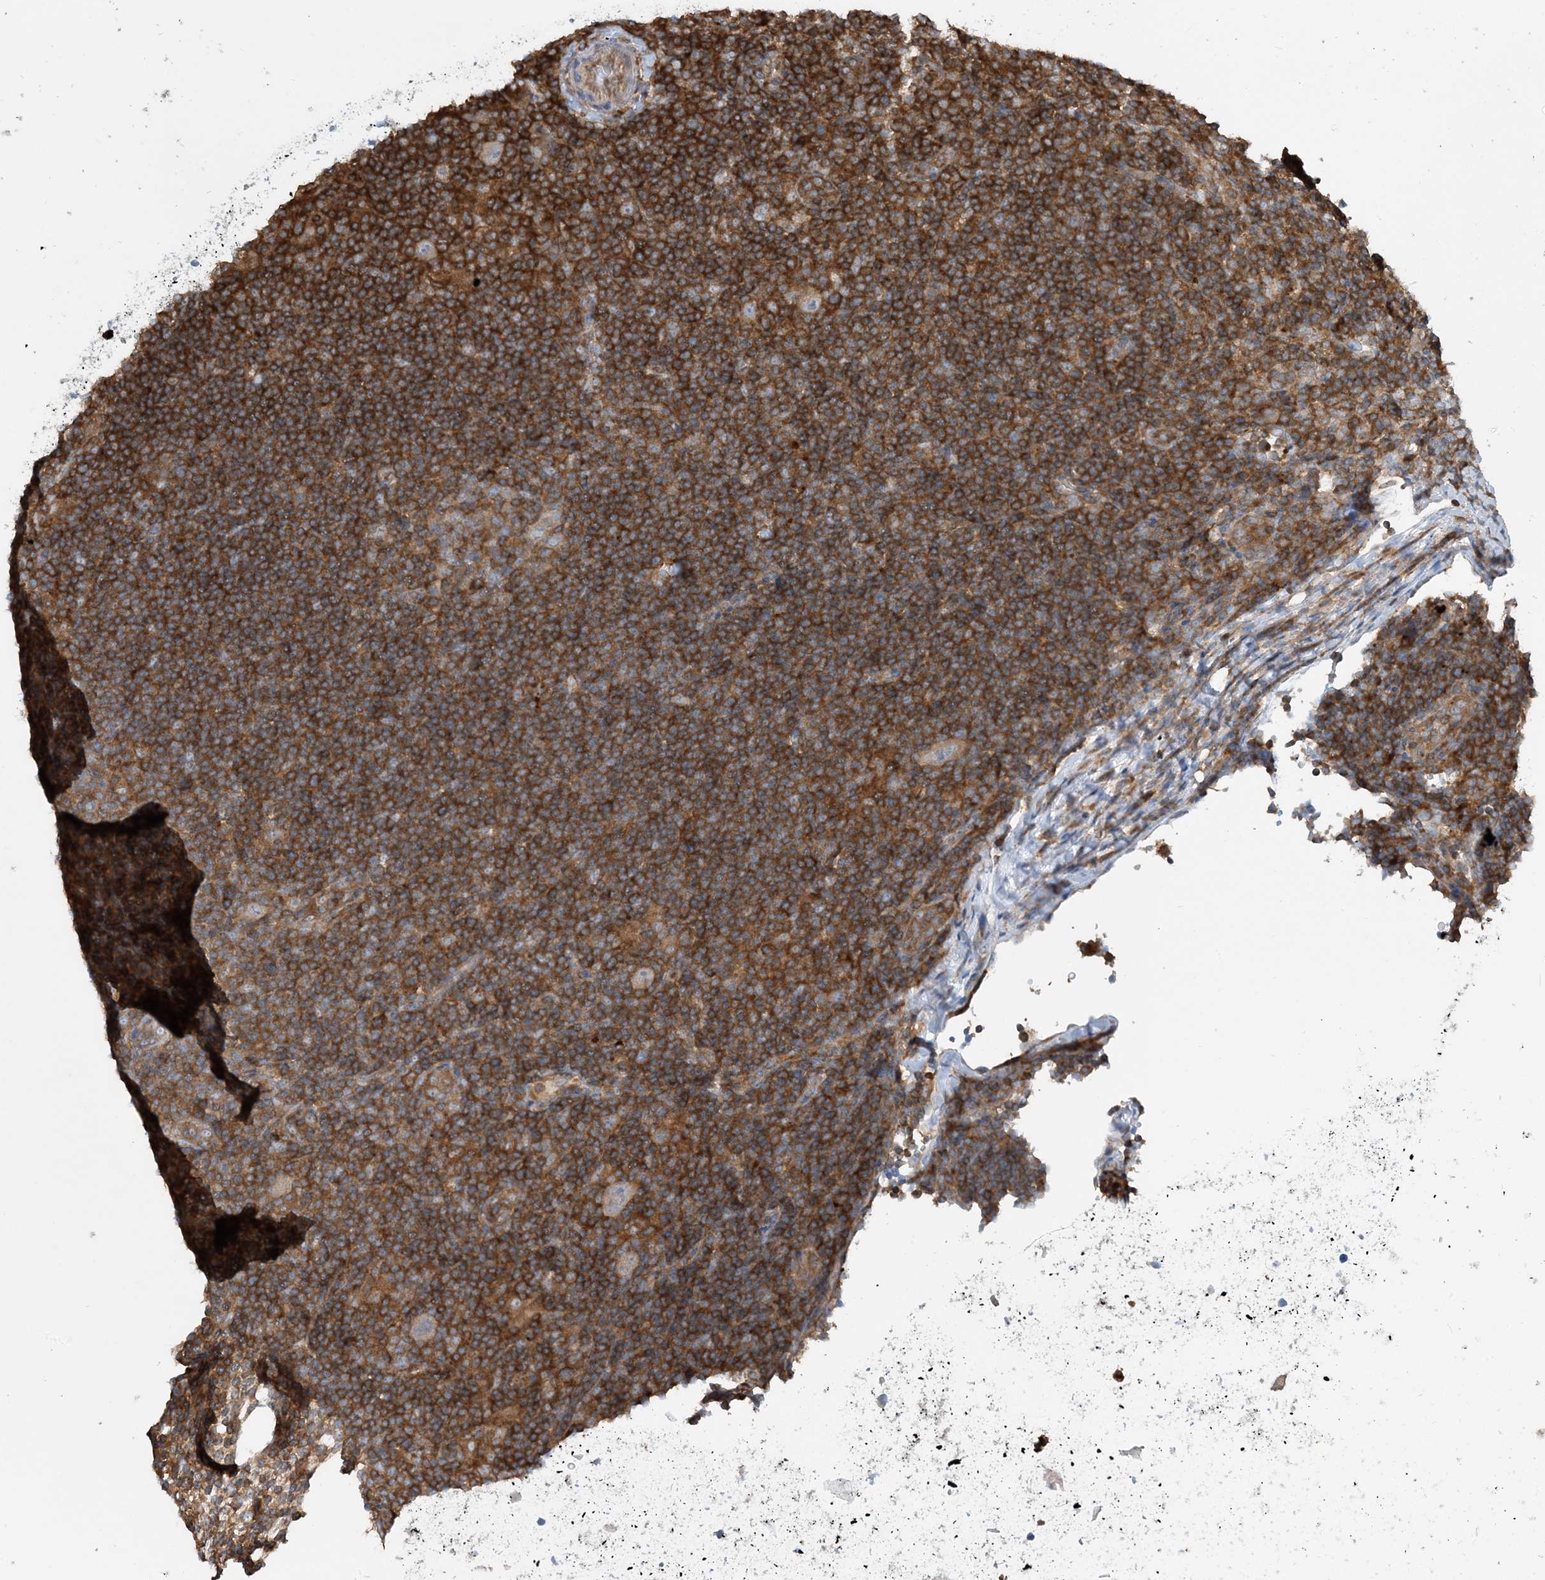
{"staining": {"intensity": "weak", "quantity": "<25%", "location": "cytoplasmic/membranous"}, "tissue": "lymphoma", "cell_type": "Tumor cells", "image_type": "cancer", "snomed": [{"axis": "morphology", "description": "Hodgkin's disease, NOS"}, {"axis": "topography", "description": "Lymph node"}], "caption": "The immunohistochemistry micrograph has no significant positivity in tumor cells of lymphoma tissue. (DAB IHC visualized using brightfield microscopy, high magnification).", "gene": "SFMBT2", "patient": {"sex": "female", "age": 57}}